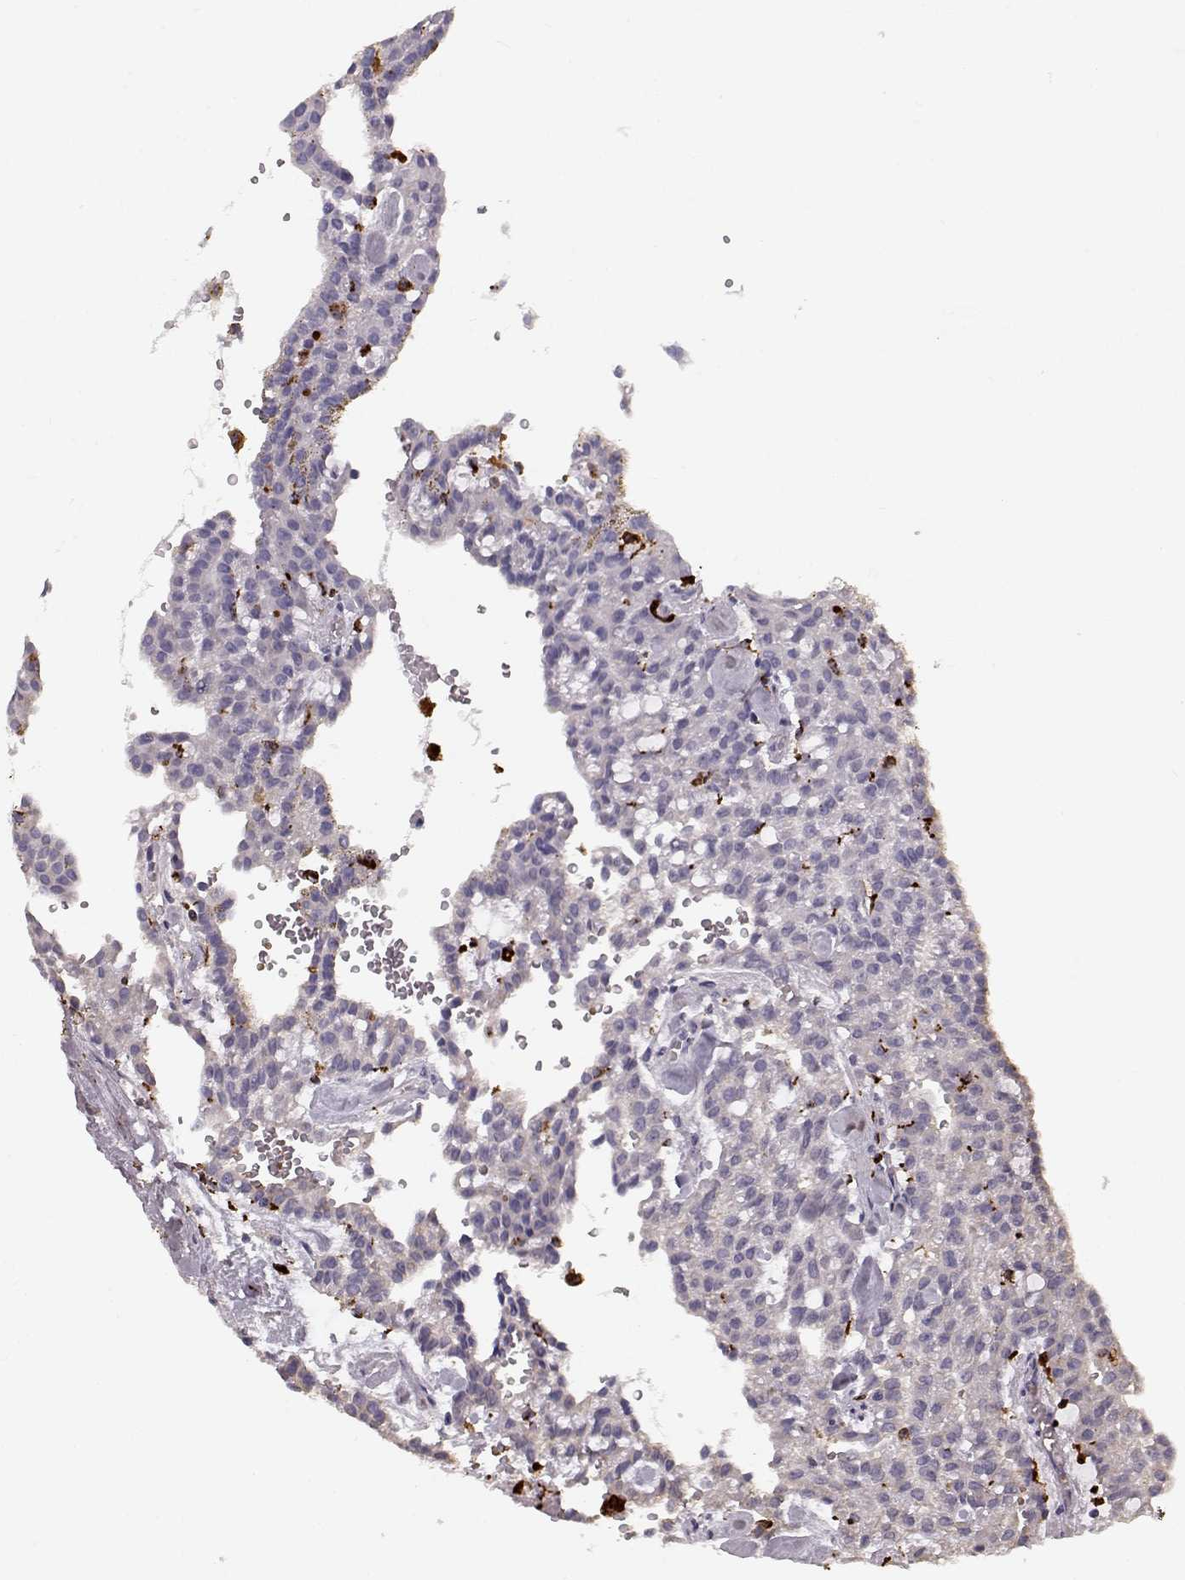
{"staining": {"intensity": "negative", "quantity": "none", "location": "none"}, "tissue": "renal cancer", "cell_type": "Tumor cells", "image_type": "cancer", "snomed": [{"axis": "morphology", "description": "Adenocarcinoma, NOS"}, {"axis": "topography", "description": "Kidney"}], "caption": "This is a histopathology image of immunohistochemistry (IHC) staining of renal adenocarcinoma, which shows no expression in tumor cells.", "gene": "CCNF", "patient": {"sex": "male", "age": 63}}